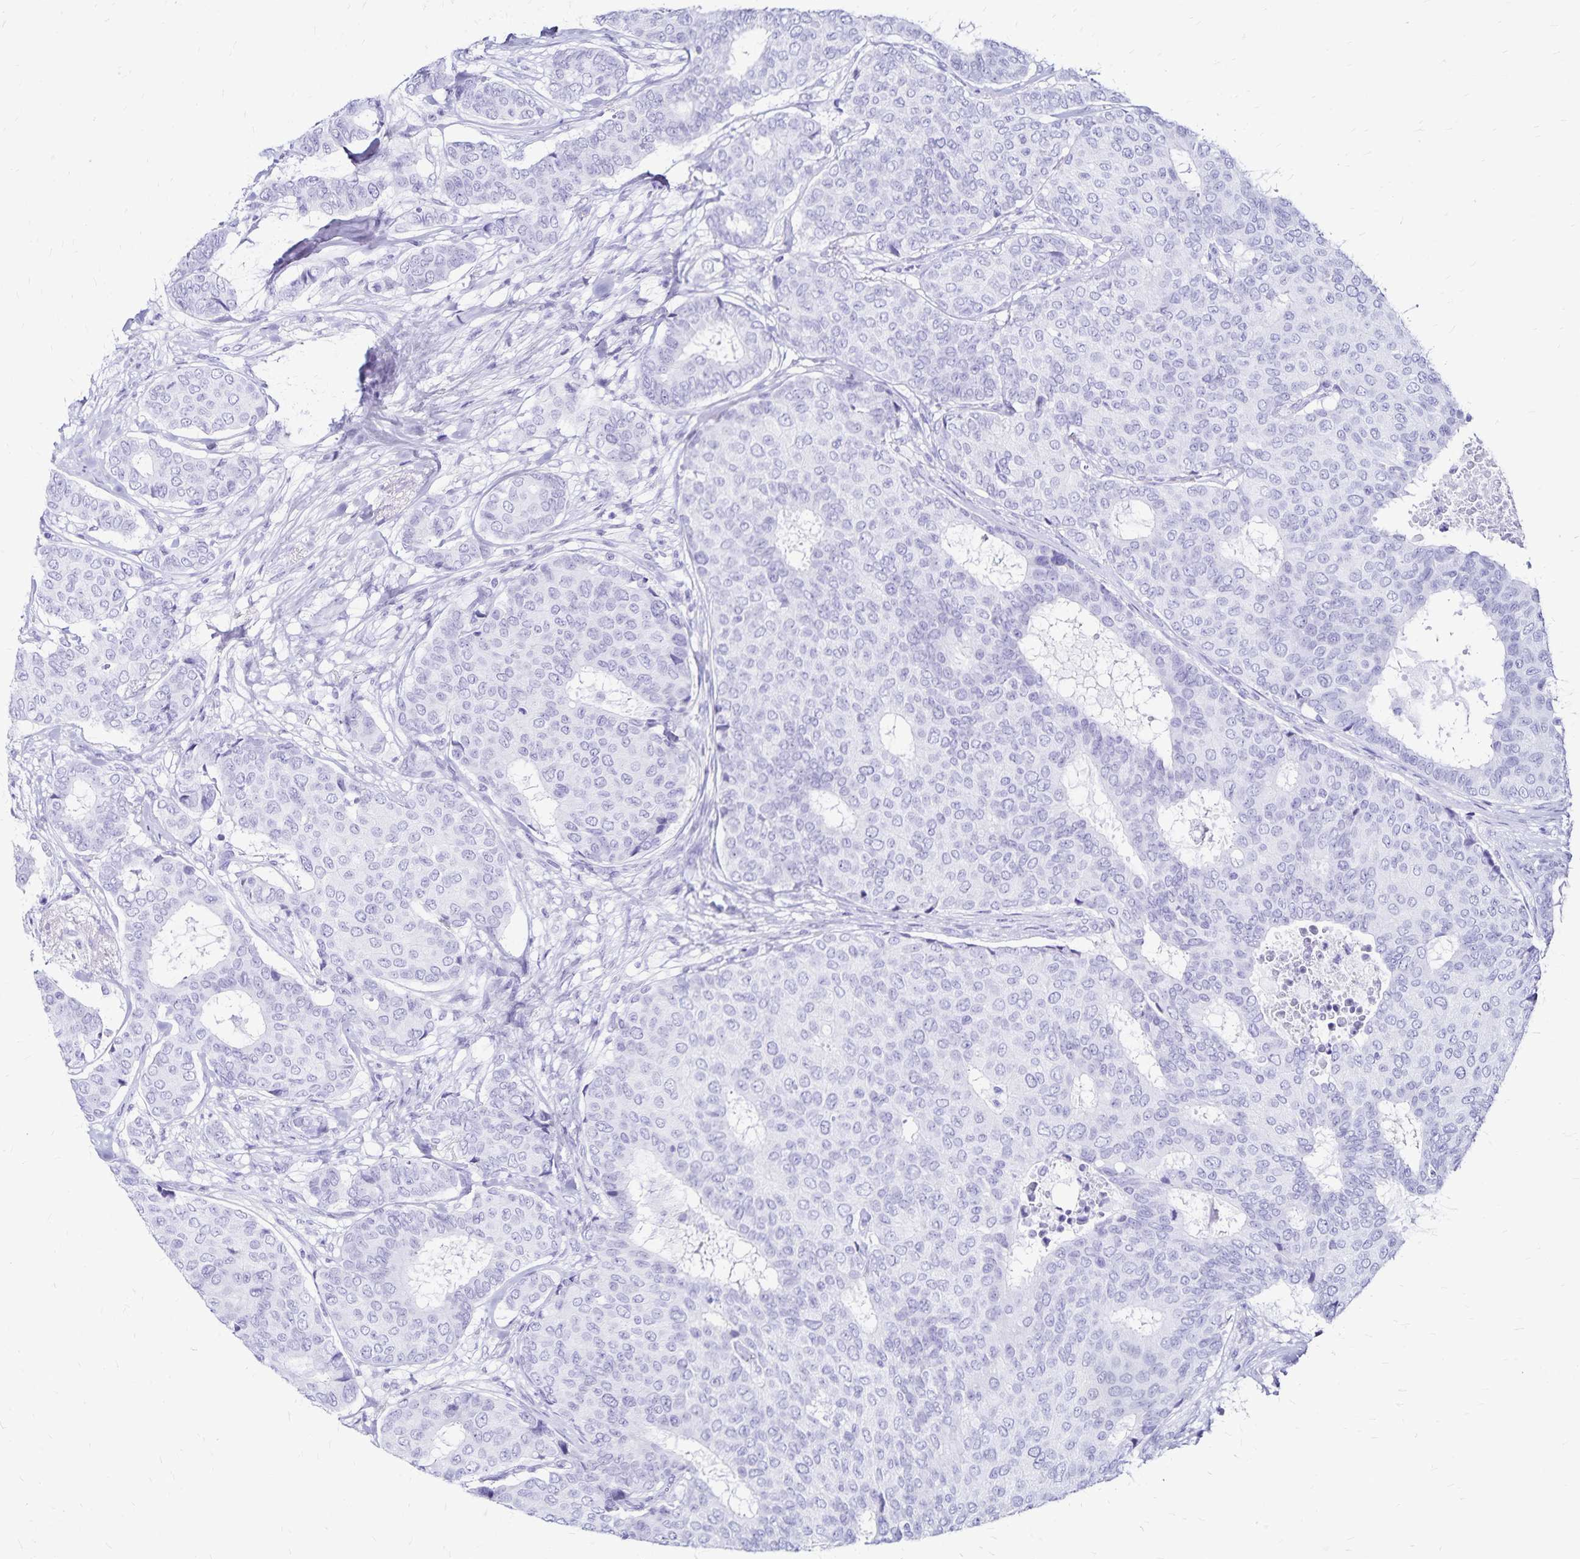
{"staining": {"intensity": "negative", "quantity": "none", "location": "none"}, "tissue": "breast cancer", "cell_type": "Tumor cells", "image_type": "cancer", "snomed": [{"axis": "morphology", "description": "Duct carcinoma"}, {"axis": "topography", "description": "Breast"}], "caption": "A high-resolution micrograph shows immunohistochemistry (IHC) staining of breast invasive ductal carcinoma, which displays no significant positivity in tumor cells.", "gene": "LIN28B", "patient": {"sex": "female", "age": 75}}